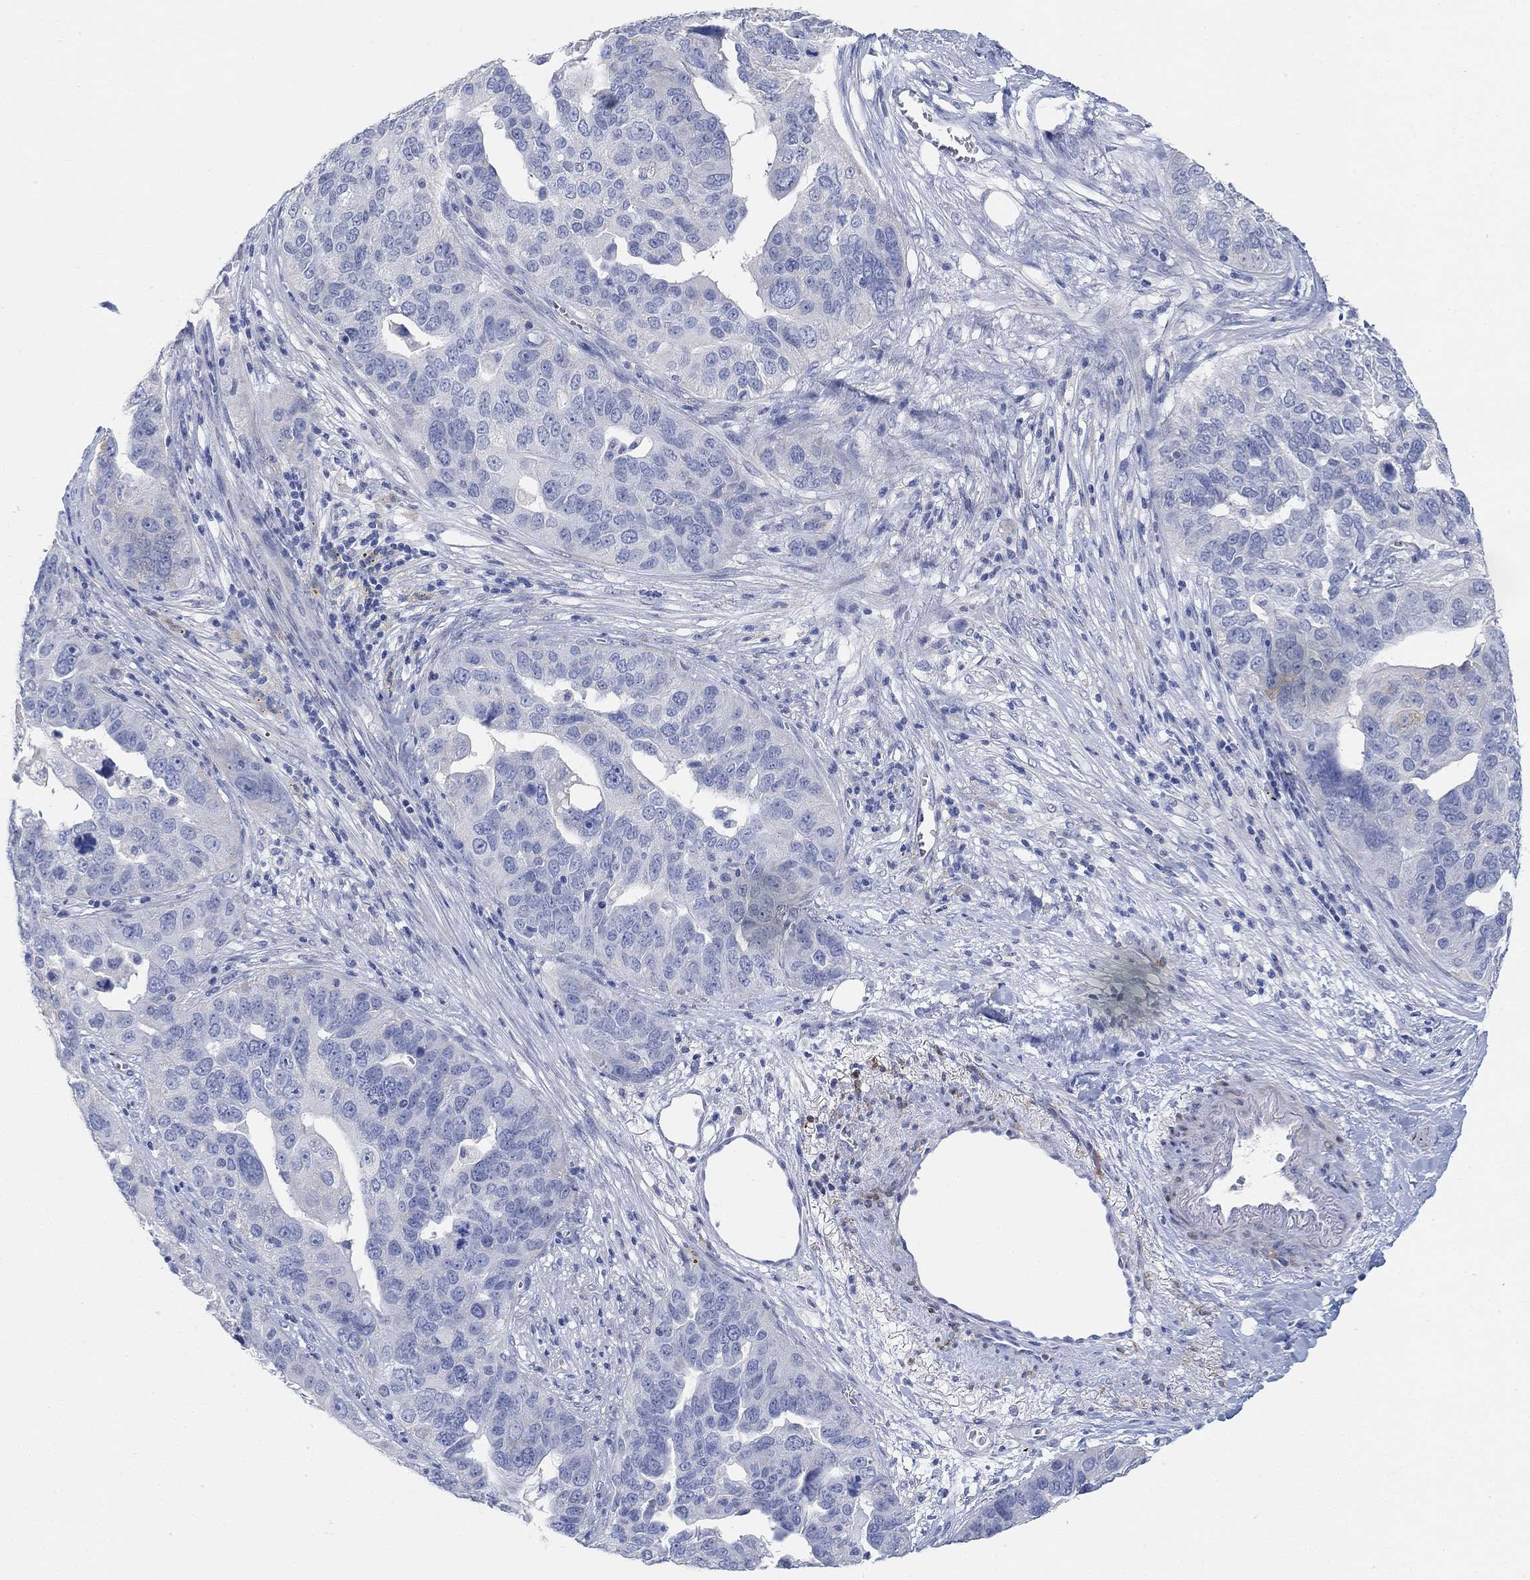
{"staining": {"intensity": "negative", "quantity": "none", "location": "none"}, "tissue": "ovarian cancer", "cell_type": "Tumor cells", "image_type": "cancer", "snomed": [{"axis": "morphology", "description": "Carcinoma, endometroid"}, {"axis": "topography", "description": "Soft tissue"}, {"axis": "topography", "description": "Ovary"}], "caption": "Ovarian cancer stained for a protein using IHC reveals no expression tumor cells.", "gene": "VAT1L", "patient": {"sex": "female", "age": 52}}